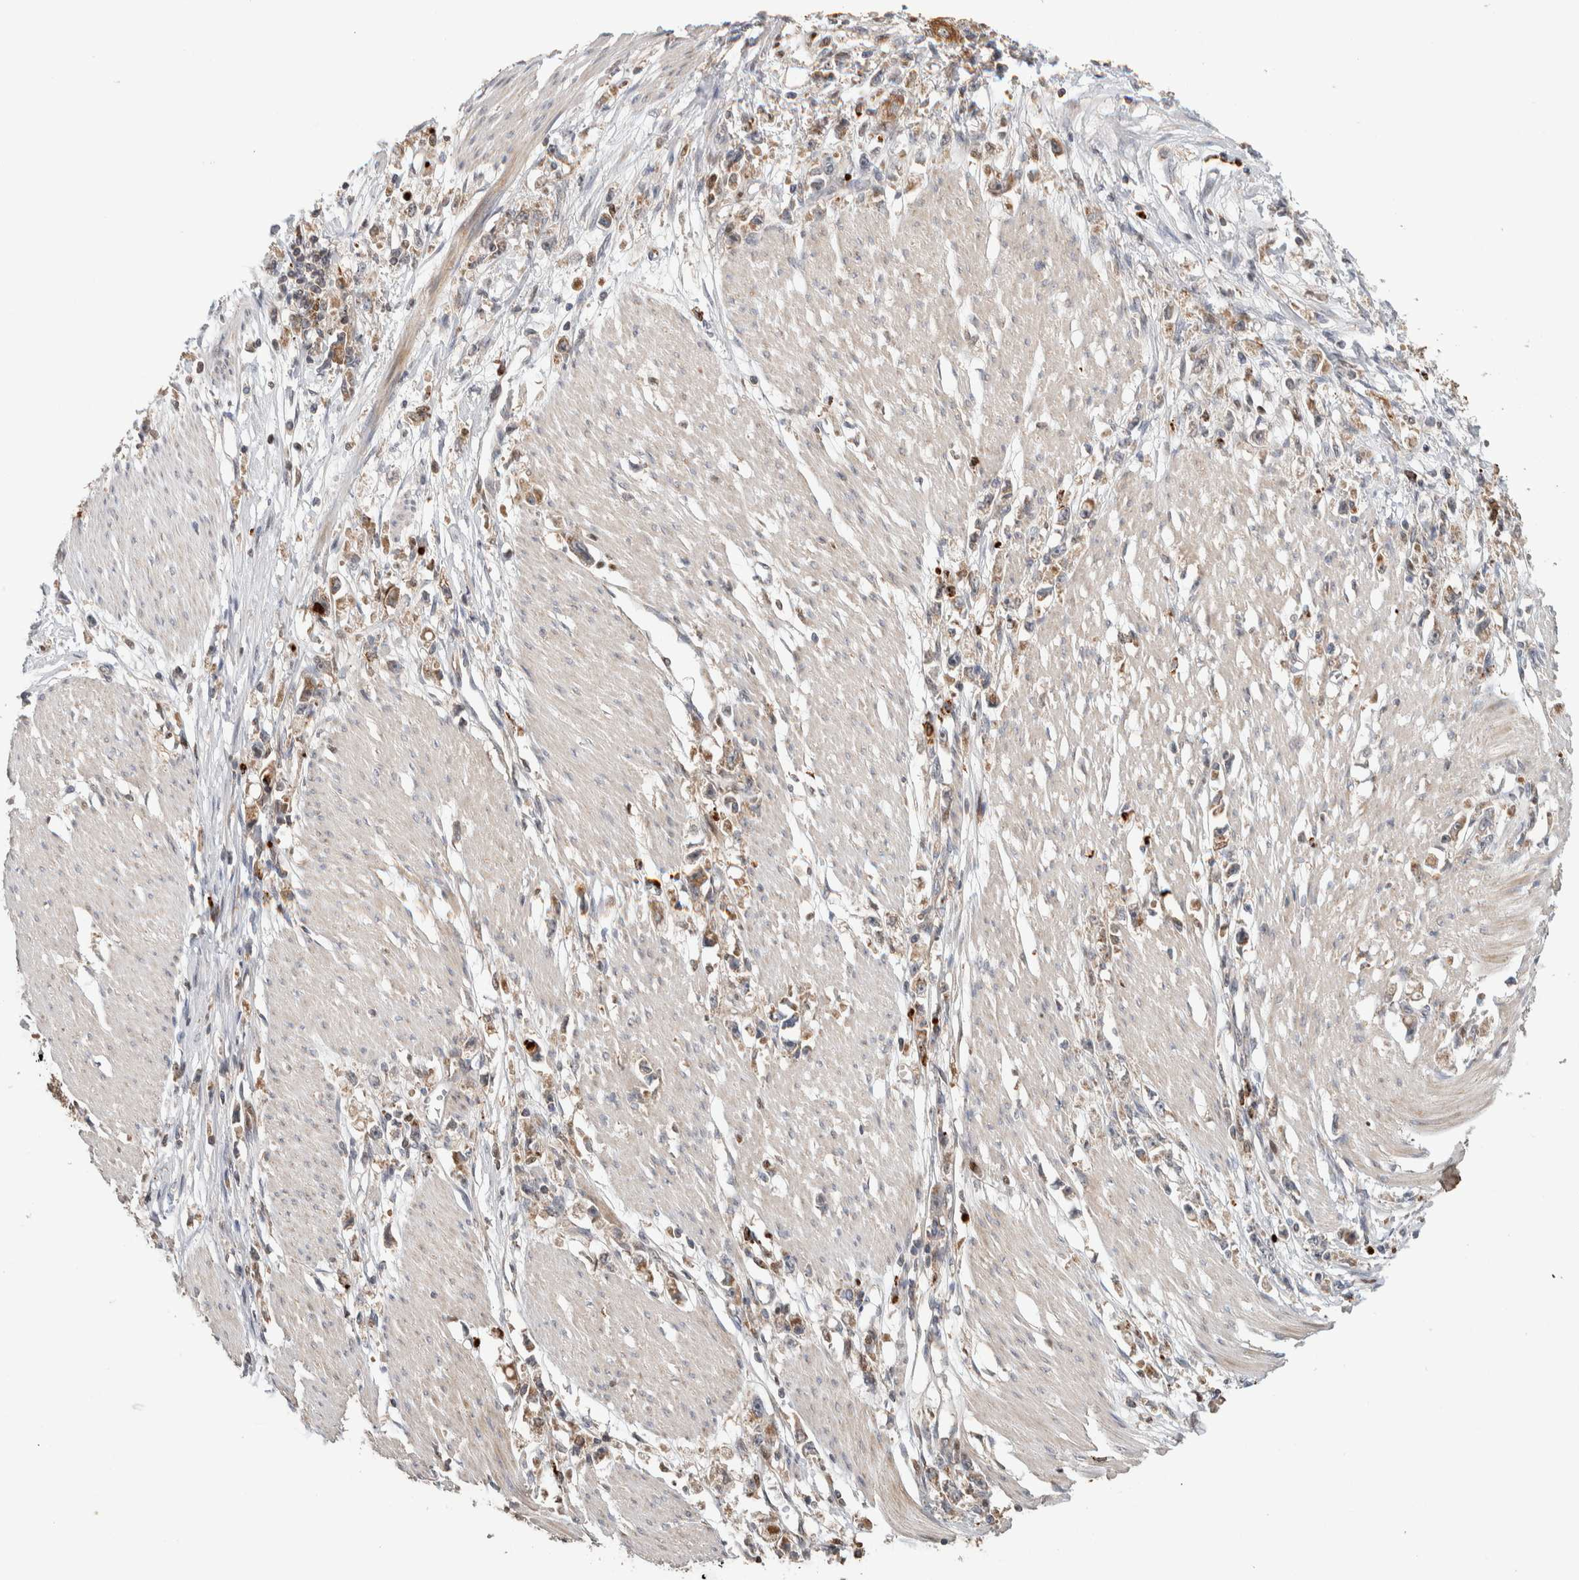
{"staining": {"intensity": "weak", "quantity": ">75%", "location": "cytoplasmic/membranous"}, "tissue": "stomach cancer", "cell_type": "Tumor cells", "image_type": "cancer", "snomed": [{"axis": "morphology", "description": "Adenocarcinoma, NOS"}, {"axis": "topography", "description": "Stomach"}], "caption": "High-power microscopy captured an immunohistochemistry photomicrograph of stomach cancer, revealing weak cytoplasmic/membranous positivity in approximately >75% of tumor cells.", "gene": "VPS53", "patient": {"sex": "female", "age": 59}}